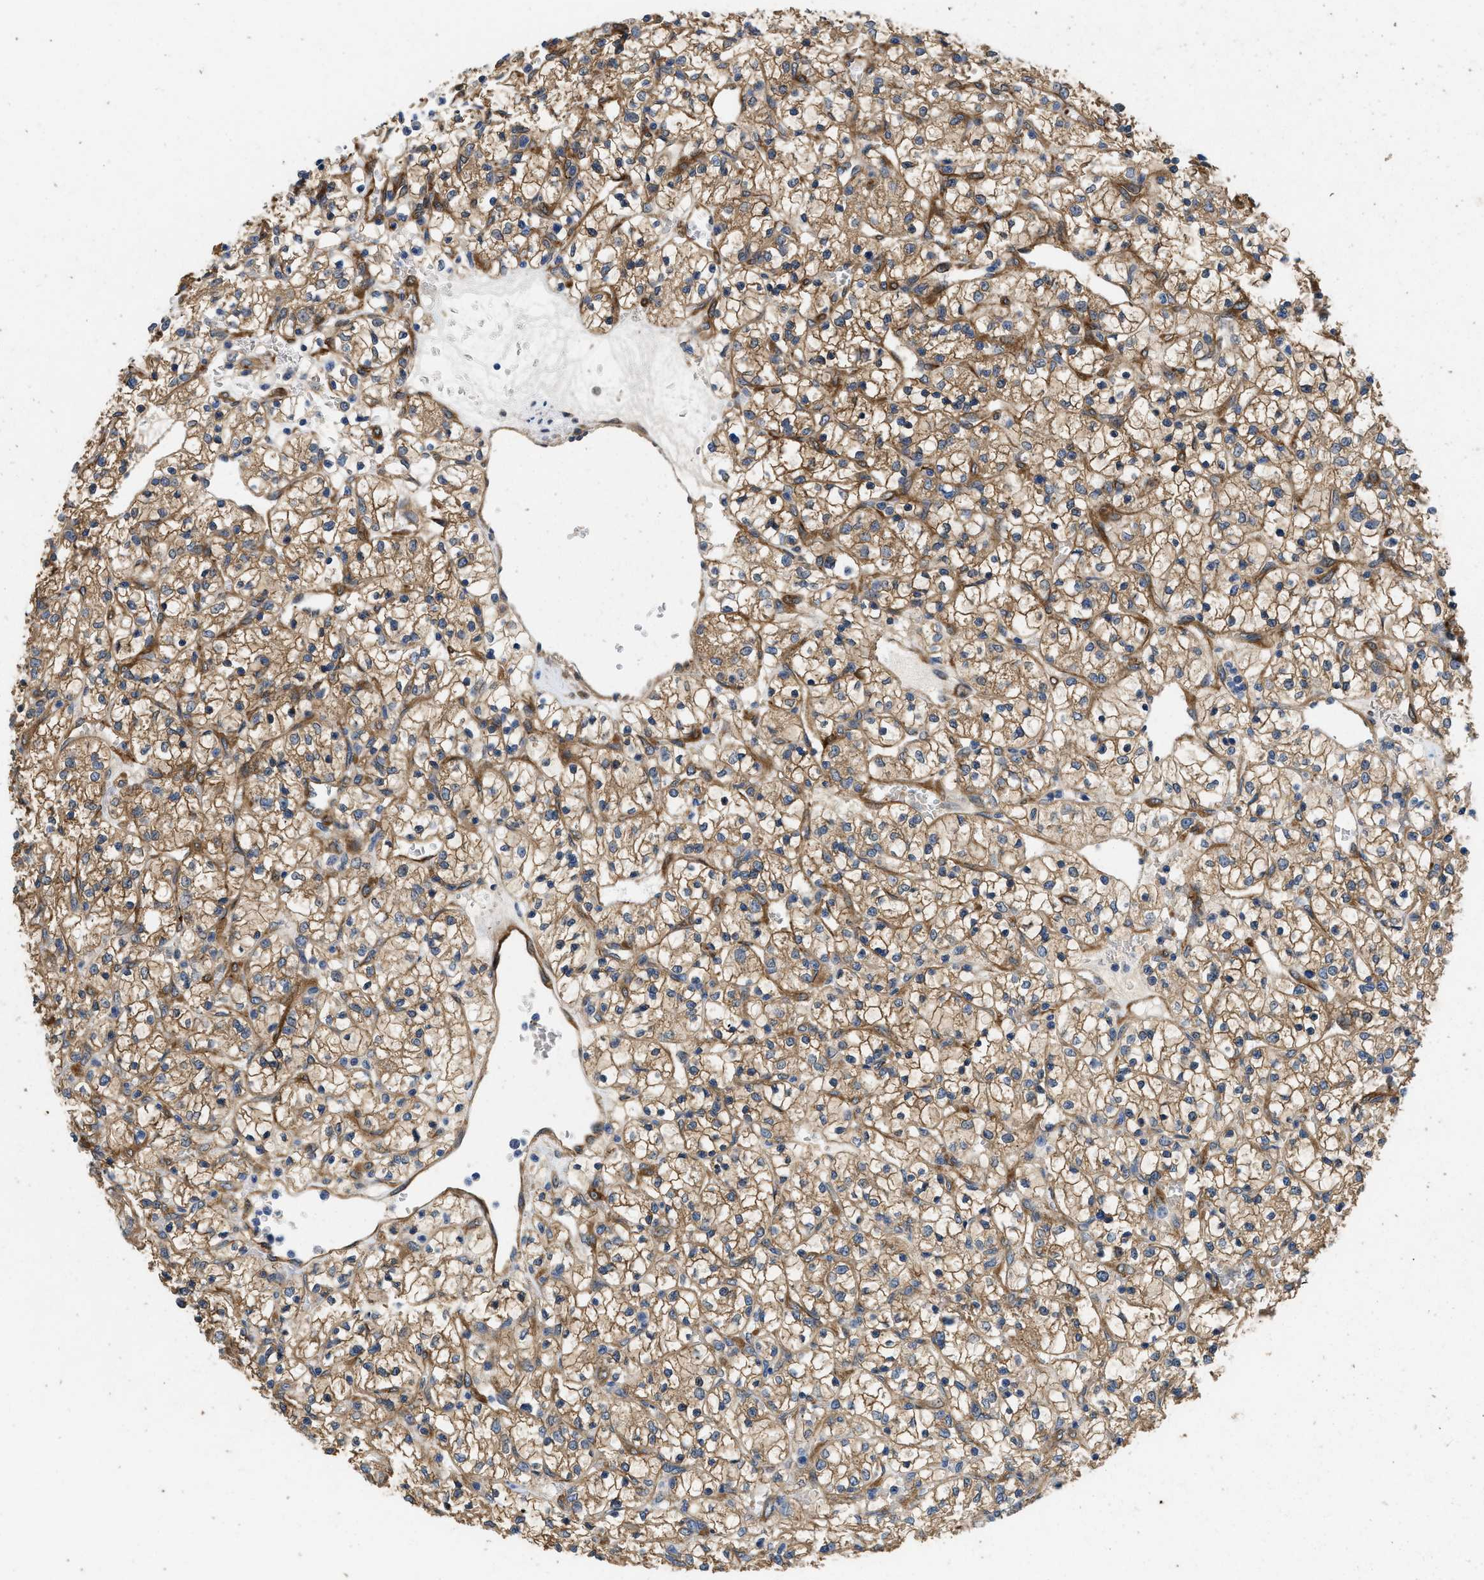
{"staining": {"intensity": "moderate", "quantity": ">75%", "location": "cytoplasmic/membranous"}, "tissue": "renal cancer", "cell_type": "Tumor cells", "image_type": "cancer", "snomed": [{"axis": "morphology", "description": "Adenocarcinoma, NOS"}, {"axis": "topography", "description": "Kidney"}], "caption": "The immunohistochemical stain shows moderate cytoplasmic/membranous positivity in tumor cells of renal adenocarcinoma tissue.", "gene": "RAPH1", "patient": {"sex": "female", "age": 69}}